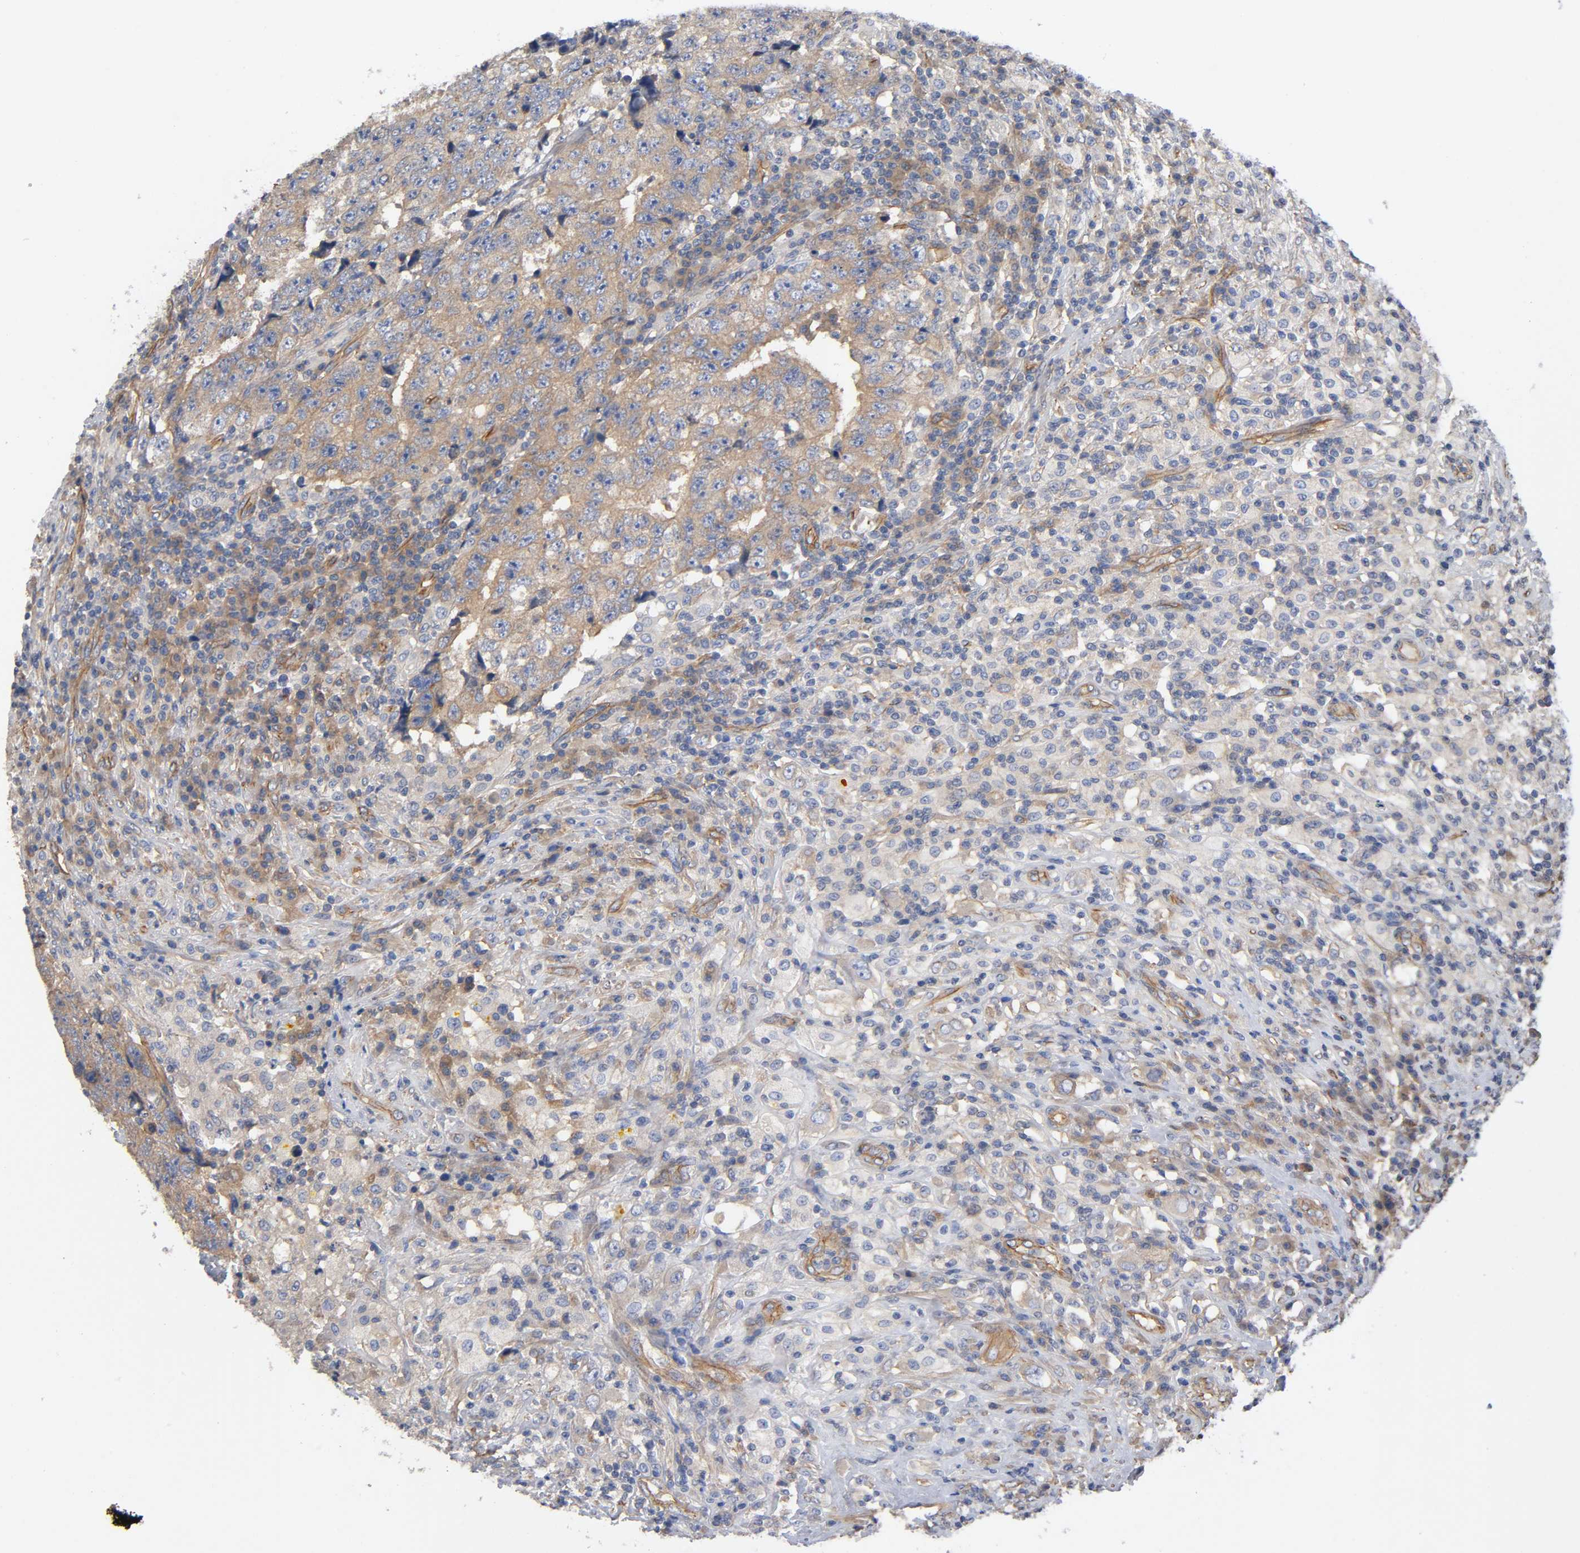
{"staining": {"intensity": "weak", "quantity": ">75%", "location": "cytoplasmic/membranous"}, "tissue": "testis cancer", "cell_type": "Tumor cells", "image_type": "cancer", "snomed": [{"axis": "morphology", "description": "Necrosis, NOS"}, {"axis": "morphology", "description": "Carcinoma, Embryonal, NOS"}, {"axis": "topography", "description": "Testis"}], "caption": "Immunohistochemistry (IHC) micrograph of embryonal carcinoma (testis) stained for a protein (brown), which reveals low levels of weak cytoplasmic/membranous positivity in approximately >75% of tumor cells.", "gene": "MARS1", "patient": {"sex": "male", "age": 19}}